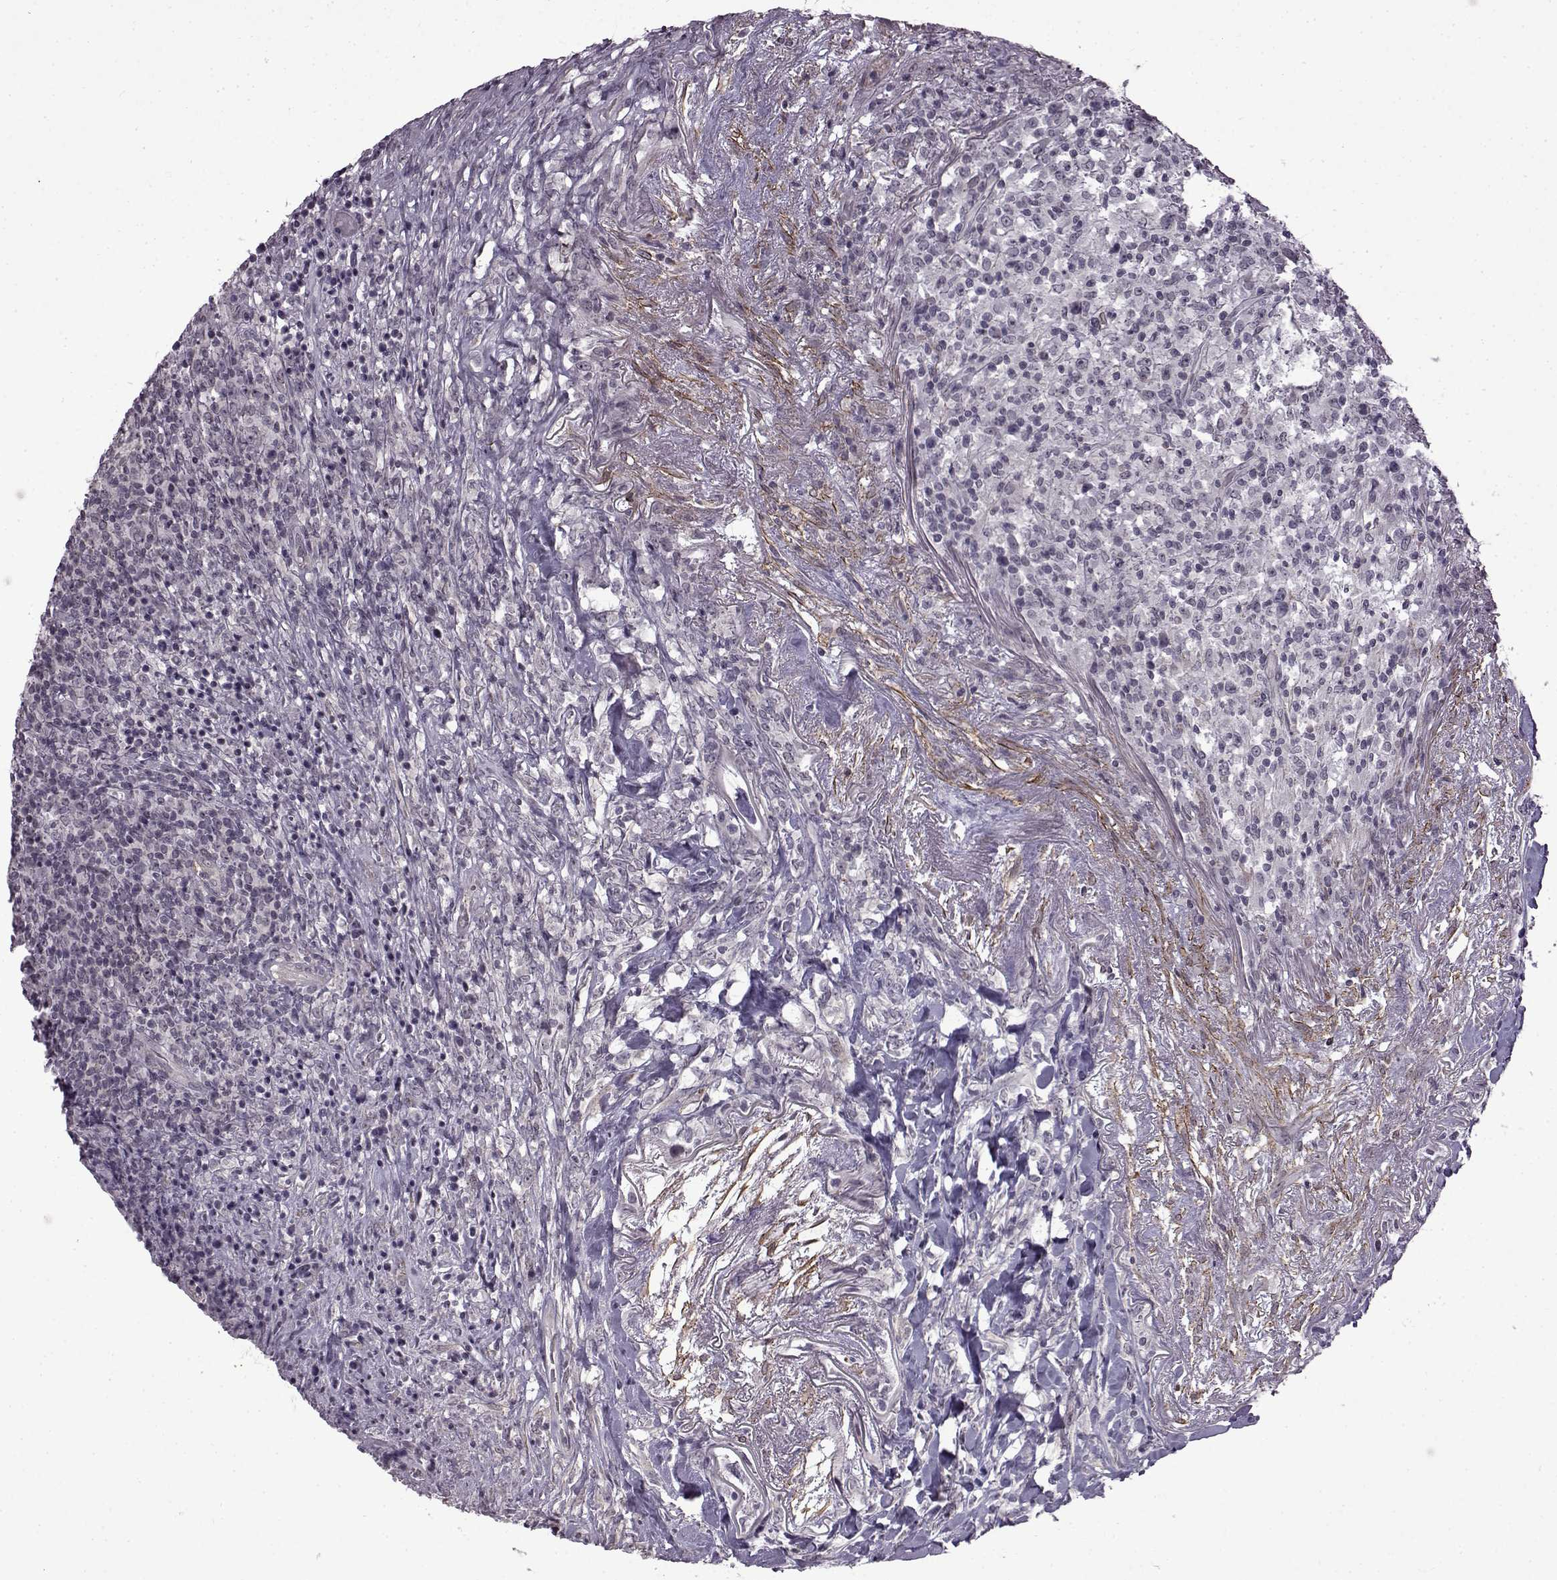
{"staining": {"intensity": "negative", "quantity": "none", "location": "none"}, "tissue": "lymphoma", "cell_type": "Tumor cells", "image_type": "cancer", "snomed": [{"axis": "morphology", "description": "Malignant lymphoma, non-Hodgkin's type, High grade"}, {"axis": "topography", "description": "Lung"}], "caption": "The immunohistochemistry histopathology image has no significant expression in tumor cells of malignant lymphoma, non-Hodgkin's type (high-grade) tissue.", "gene": "SYNPO2", "patient": {"sex": "male", "age": 79}}